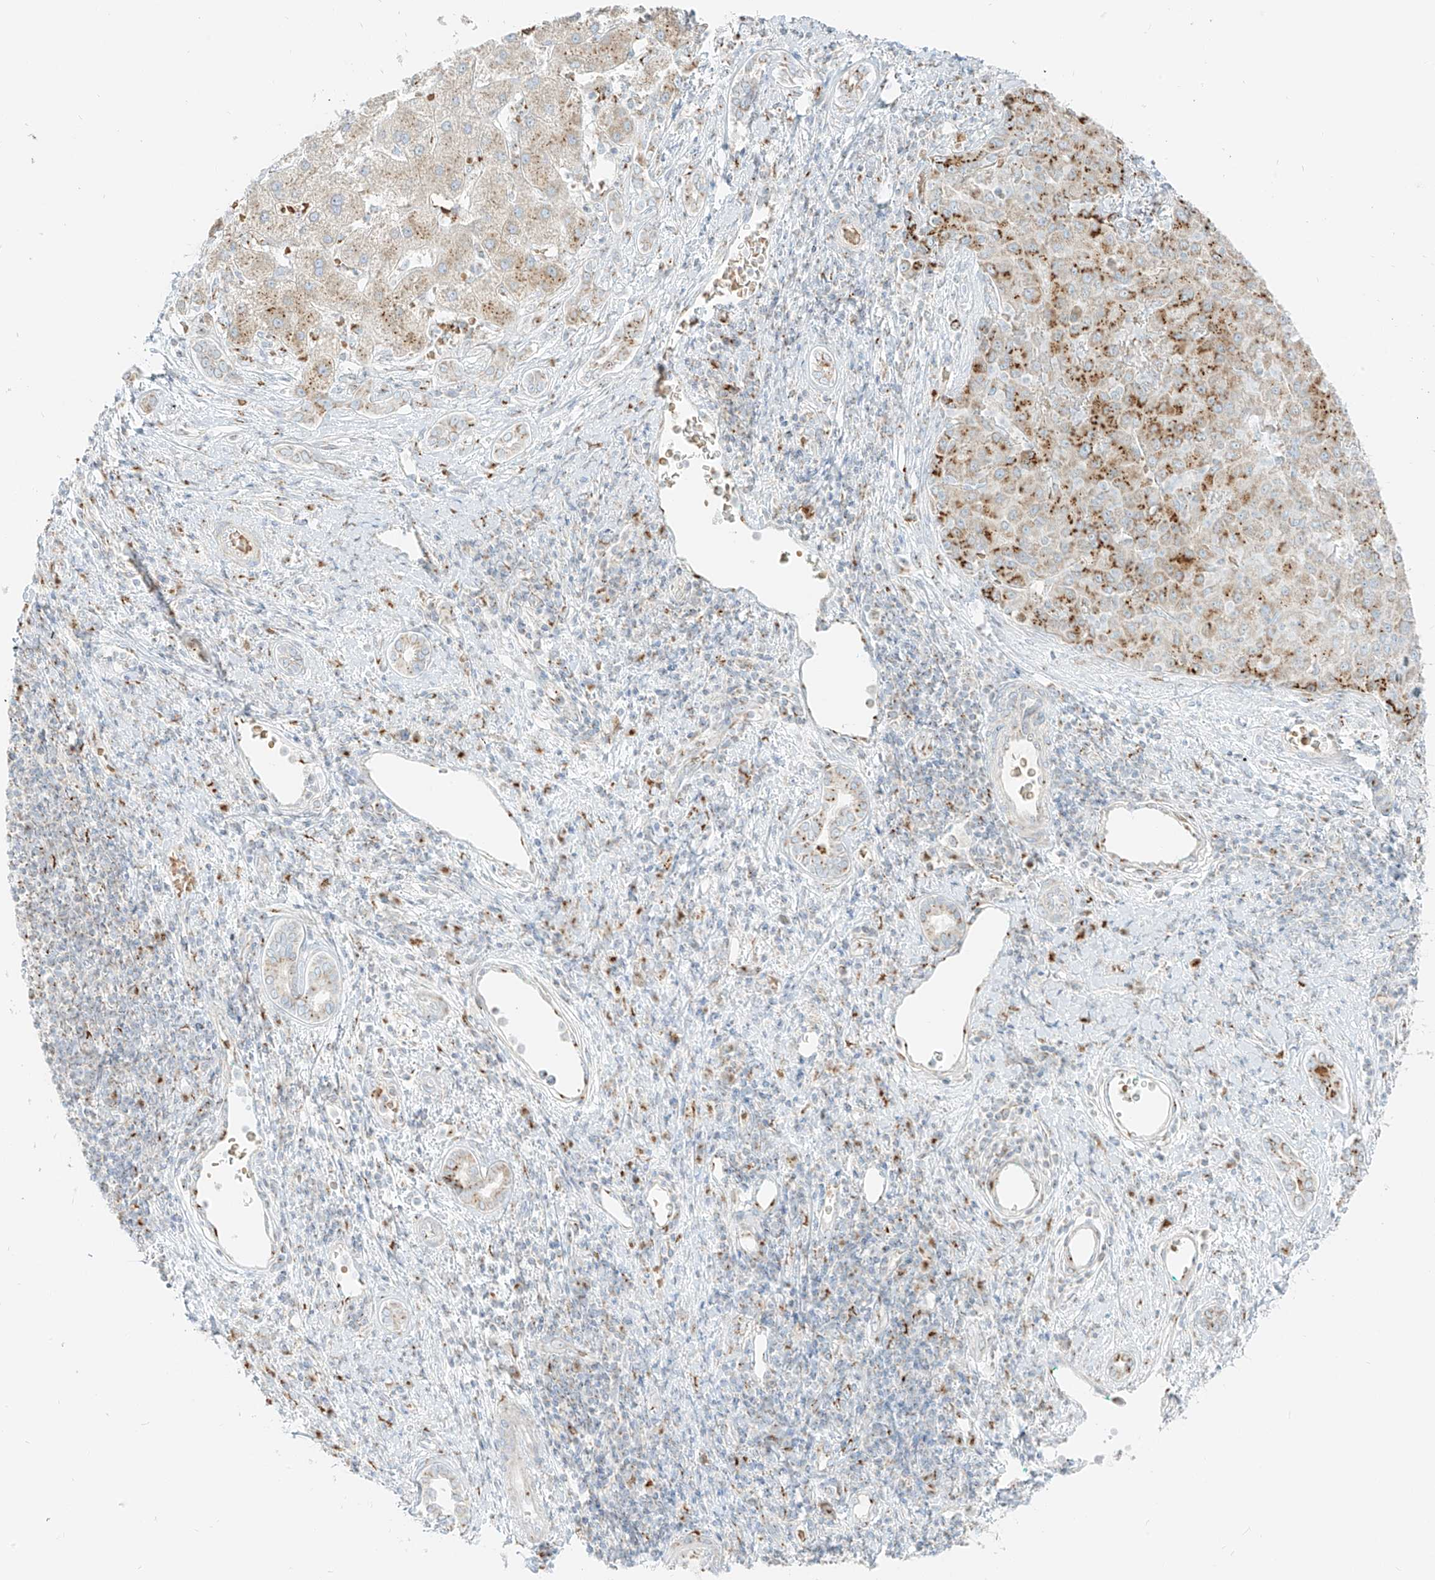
{"staining": {"intensity": "moderate", "quantity": ">75%", "location": "cytoplasmic/membranous"}, "tissue": "liver cancer", "cell_type": "Tumor cells", "image_type": "cancer", "snomed": [{"axis": "morphology", "description": "Carcinoma, Hepatocellular, NOS"}, {"axis": "topography", "description": "Liver"}], "caption": "The photomicrograph displays immunohistochemical staining of liver cancer (hepatocellular carcinoma). There is moderate cytoplasmic/membranous staining is present in about >75% of tumor cells.", "gene": "TMEM87B", "patient": {"sex": "male", "age": 65}}